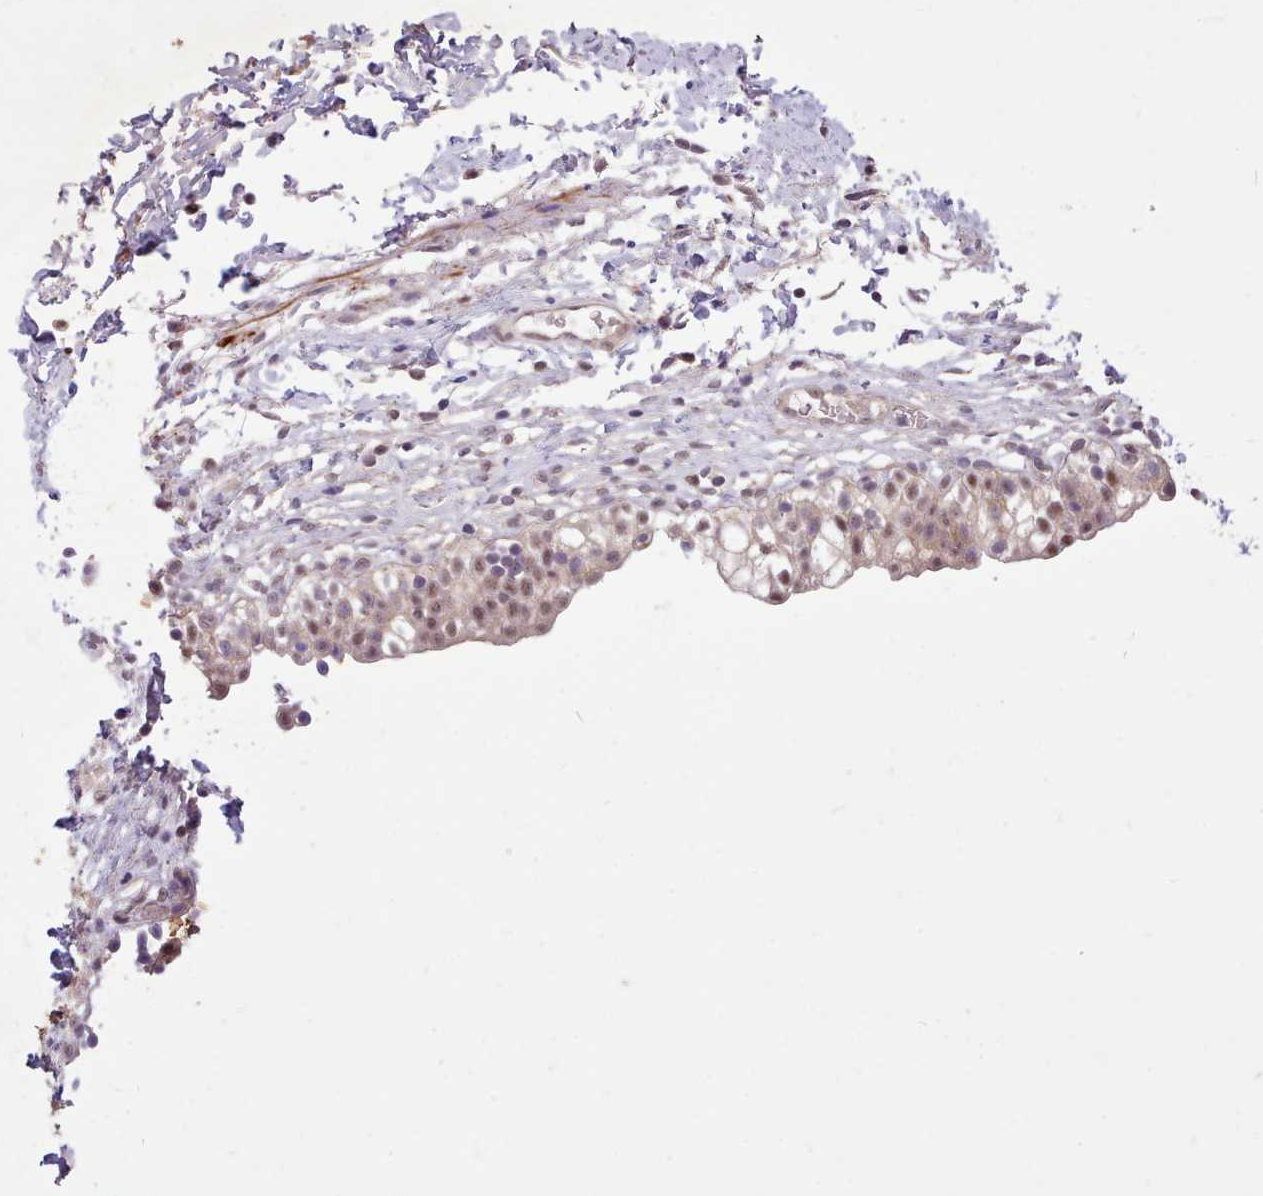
{"staining": {"intensity": "moderate", "quantity": ">75%", "location": "cytoplasmic/membranous,nuclear"}, "tissue": "urinary bladder", "cell_type": "Urothelial cells", "image_type": "normal", "snomed": [{"axis": "morphology", "description": "Normal tissue, NOS"}, {"axis": "topography", "description": "Urinary bladder"}, {"axis": "topography", "description": "Peripheral nerve tissue"}], "caption": "Brown immunohistochemical staining in normal human urinary bladder reveals moderate cytoplasmic/membranous,nuclear expression in approximately >75% of urothelial cells. Nuclei are stained in blue.", "gene": "ZNF607", "patient": {"sex": "male", "age": 55}}